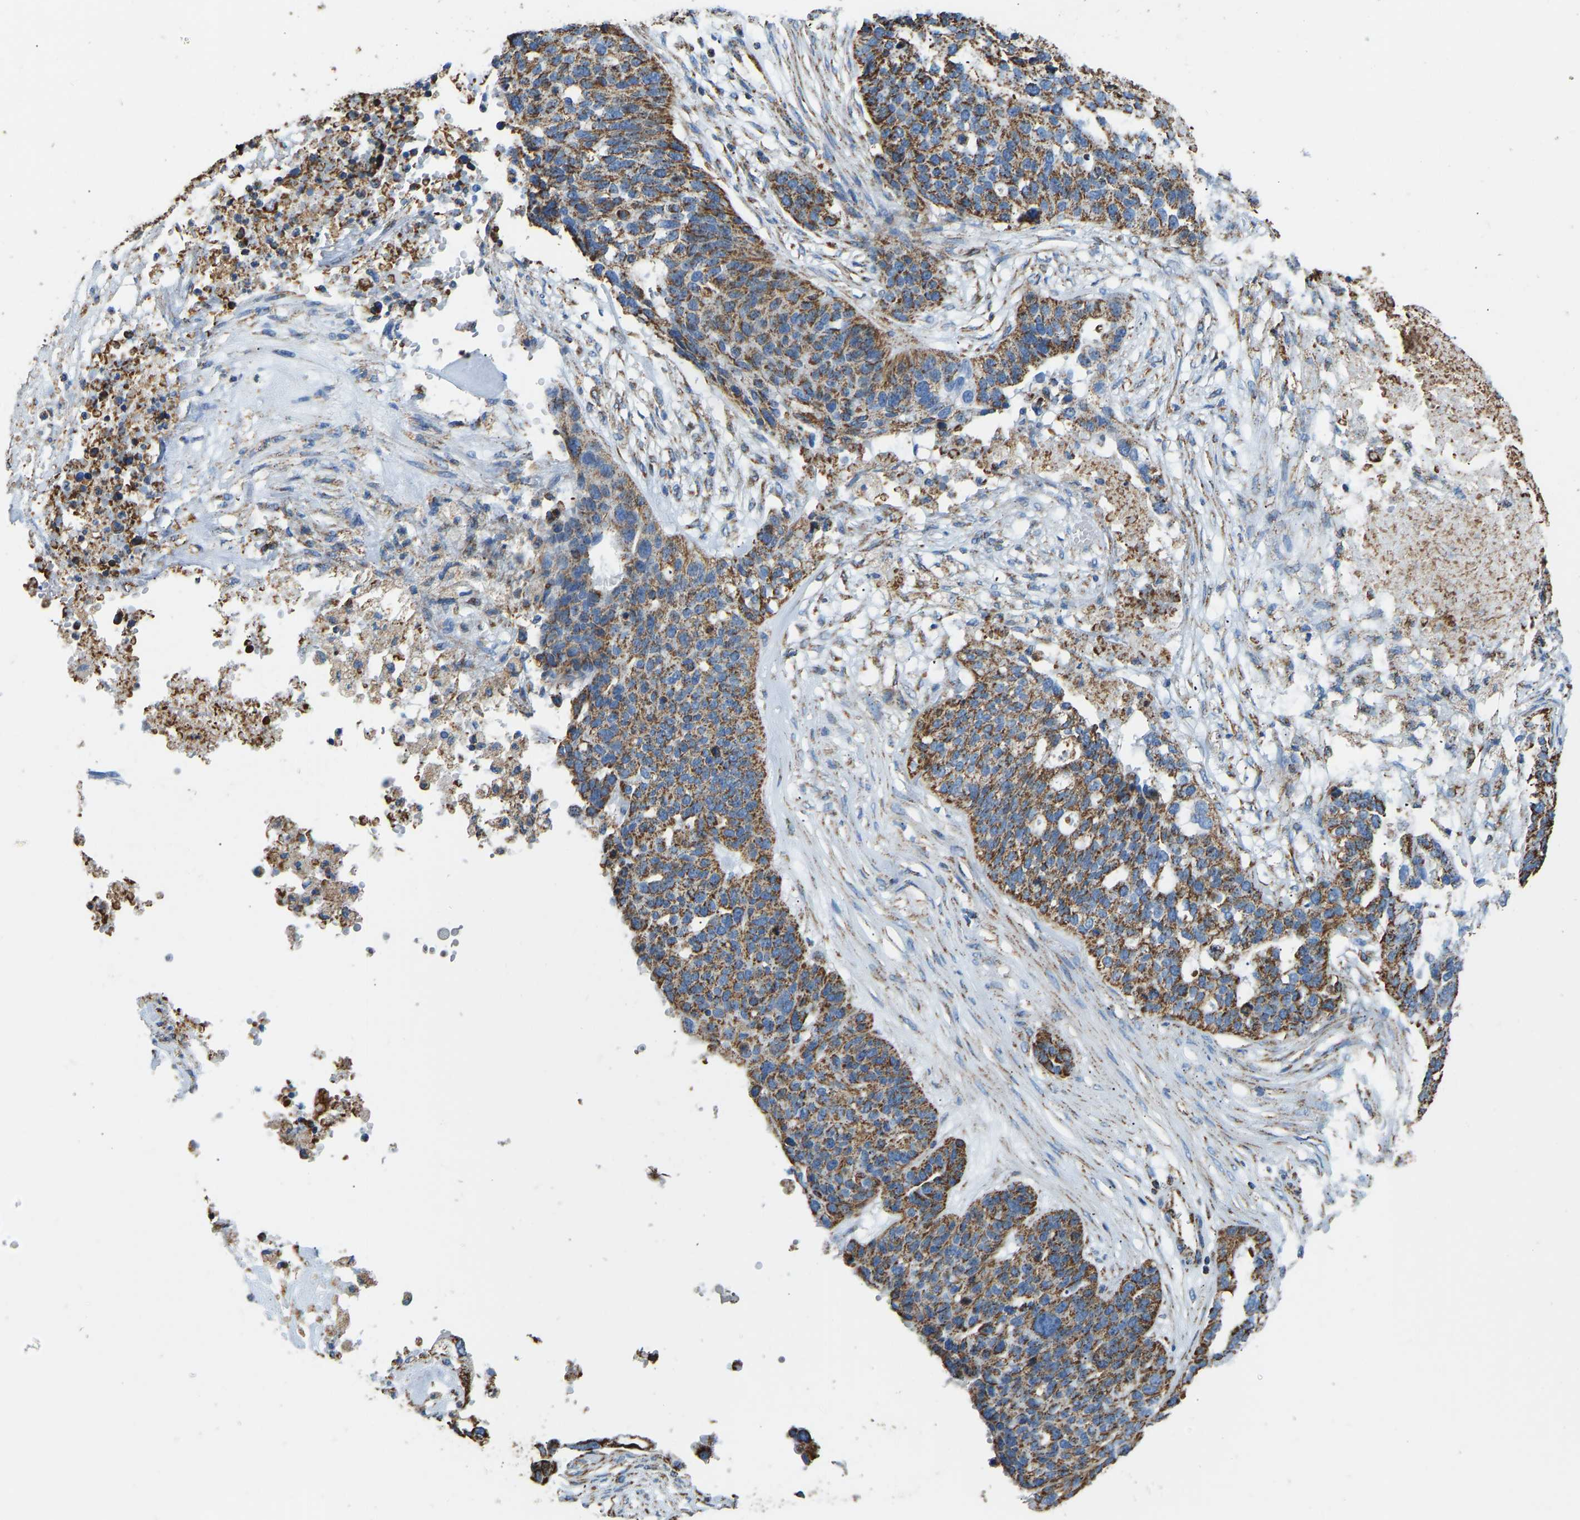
{"staining": {"intensity": "moderate", "quantity": ">75%", "location": "cytoplasmic/membranous"}, "tissue": "ovarian cancer", "cell_type": "Tumor cells", "image_type": "cancer", "snomed": [{"axis": "morphology", "description": "Cystadenocarcinoma, serous, NOS"}, {"axis": "topography", "description": "Ovary"}], "caption": "Moderate cytoplasmic/membranous expression is identified in about >75% of tumor cells in ovarian serous cystadenocarcinoma.", "gene": "IRX6", "patient": {"sex": "female", "age": 59}}